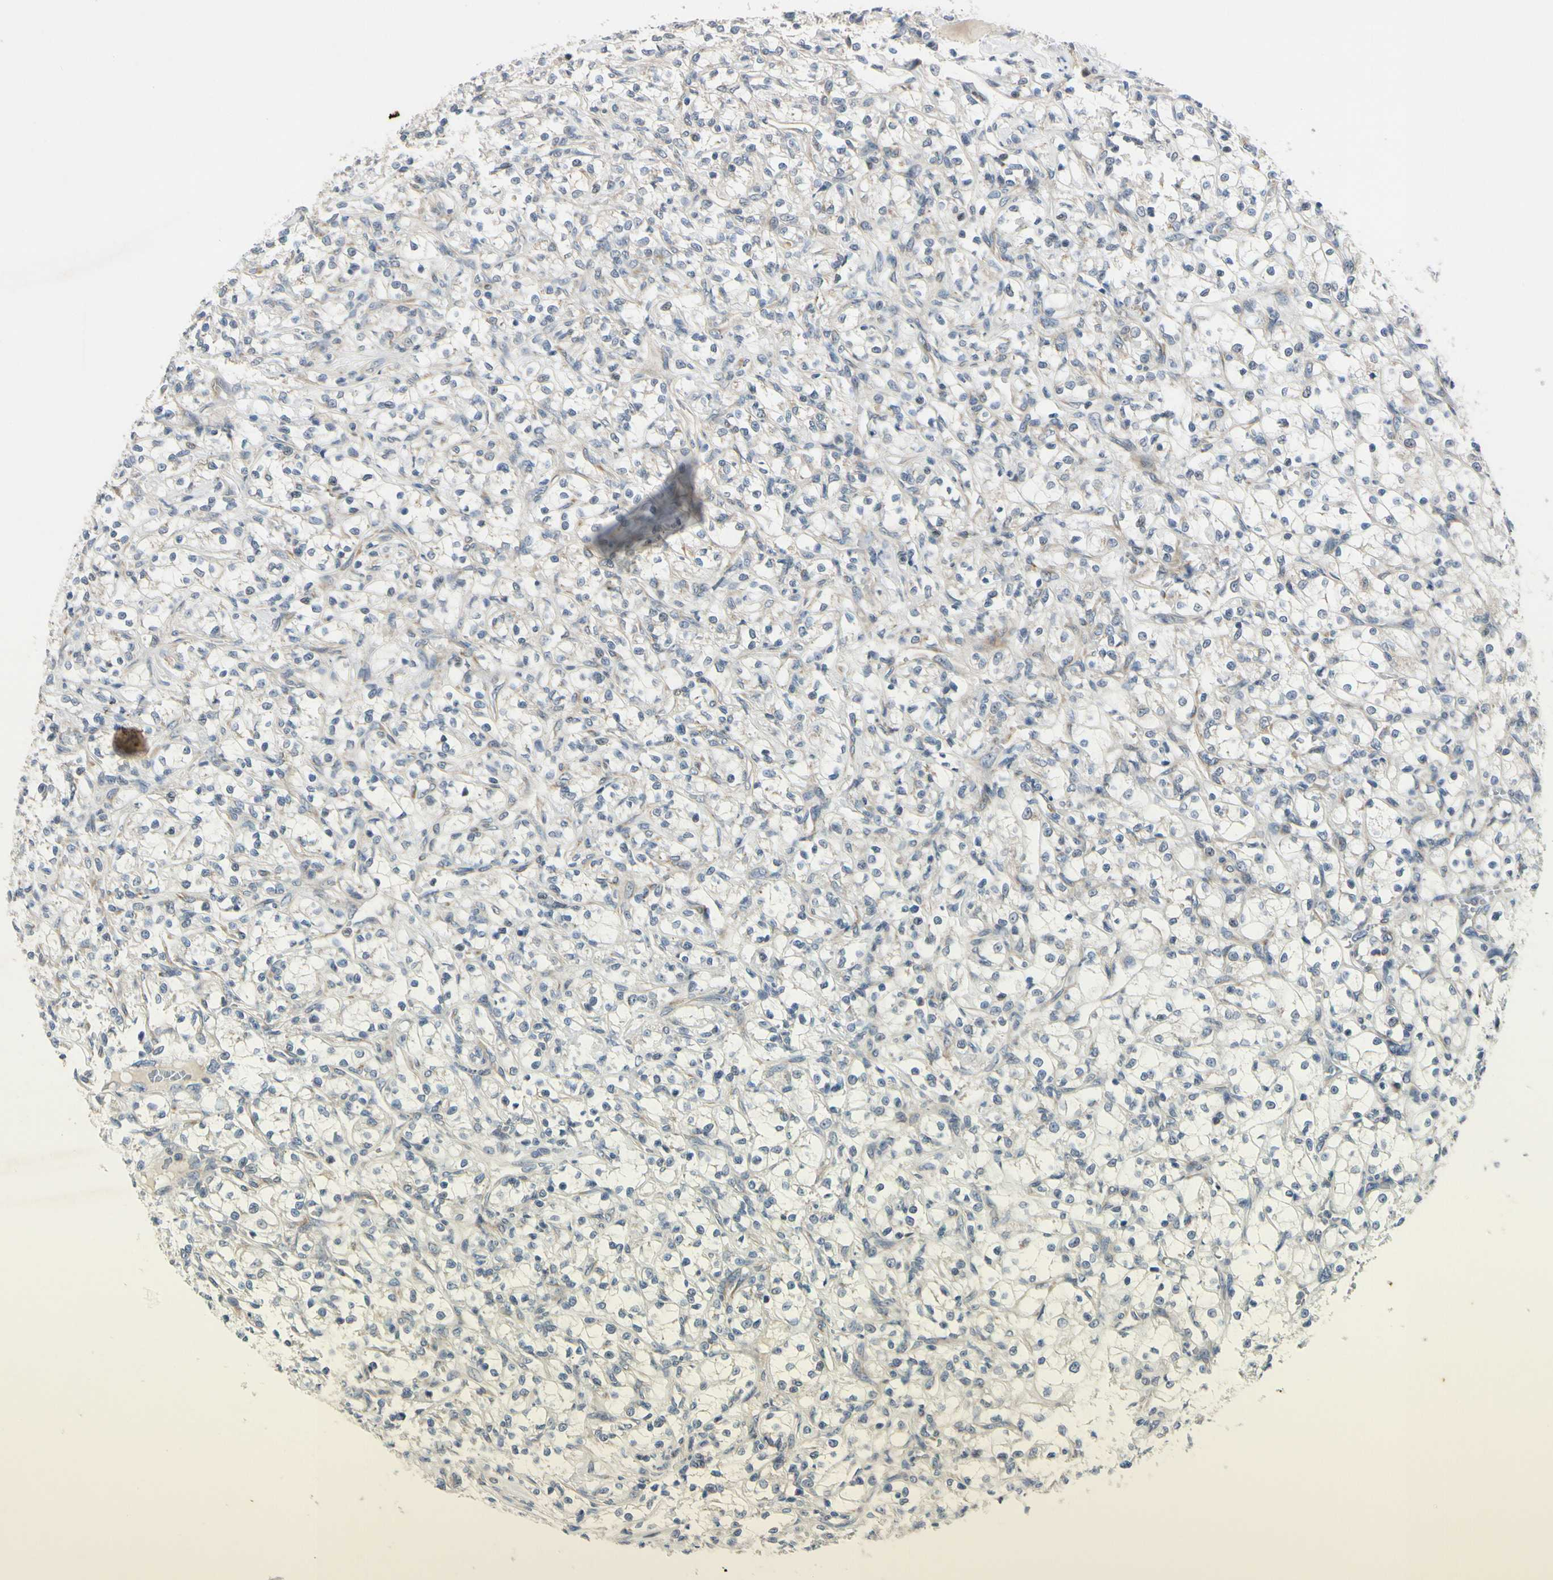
{"staining": {"intensity": "negative", "quantity": "none", "location": "none"}, "tissue": "renal cancer", "cell_type": "Tumor cells", "image_type": "cancer", "snomed": [{"axis": "morphology", "description": "Adenocarcinoma, NOS"}, {"axis": "topography", "description": "Kidney"}], "caption": "Human renal adenocarcinoma stained for a protein using immunohistochemistry shows no positivity in tumor cells.", "gene": "RPS6KB2", "patient": {"sex": "female", "age": 69}}